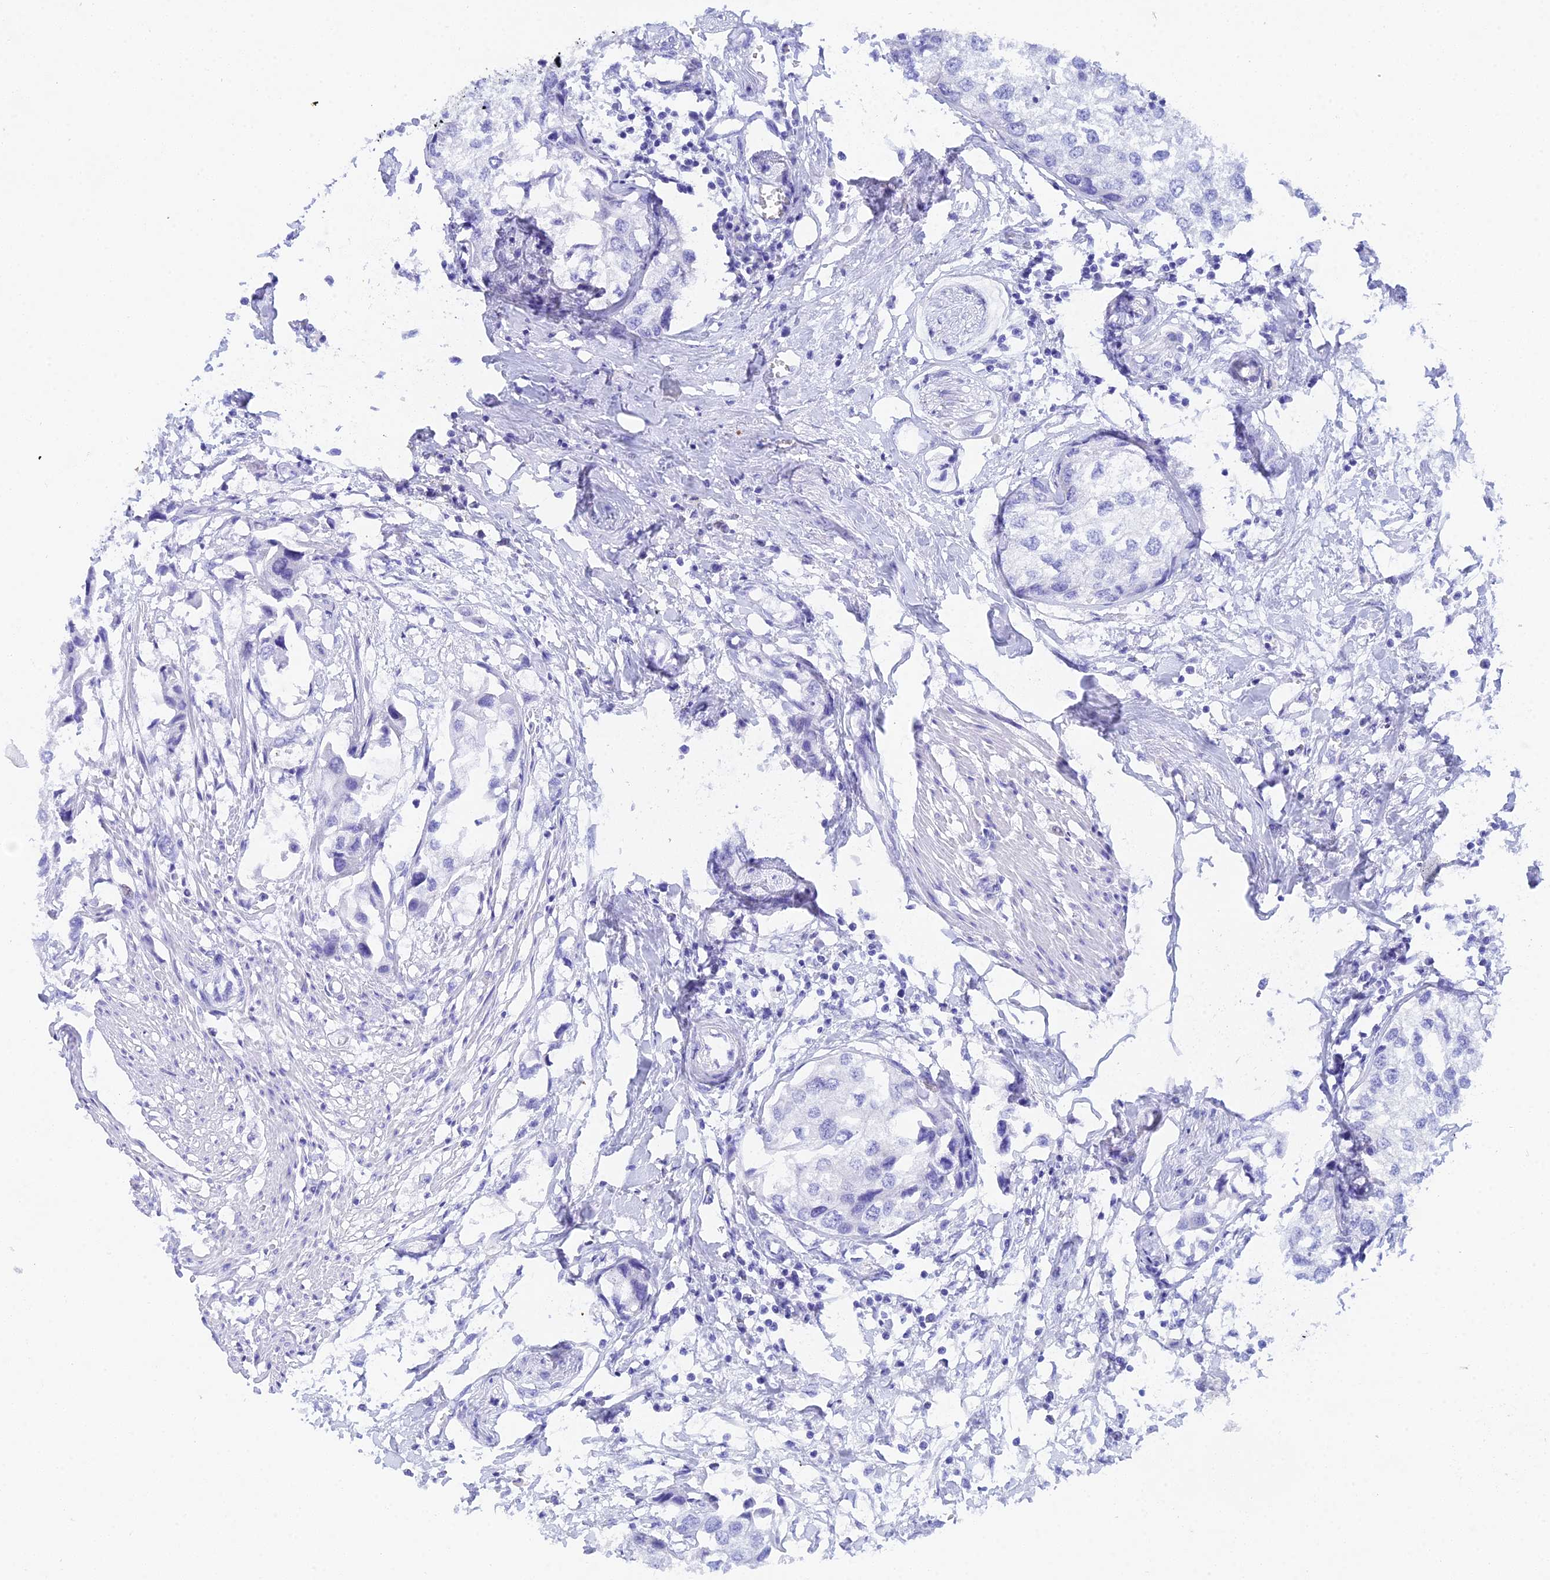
{"staining": {"intensity": "negative", "quantity": "none", "location": "none"}, "tissue": "urothelial cancer", "cell_type": "Tumor cells", "image_type": "cancer", "snomed": [{"axis": "morphology", "description": "Urothelial carcinoma, High grade"}, {"axis": "topography", "description": "Urinary bladder"}], "caption": "This is an immunohistochemistry (IHC) micrograph of urothelial carcinoma (high-grade). There is no positivity in tumor cells.", "gene": "REG1A", "patient": {"sex": "male", "age": 64}}